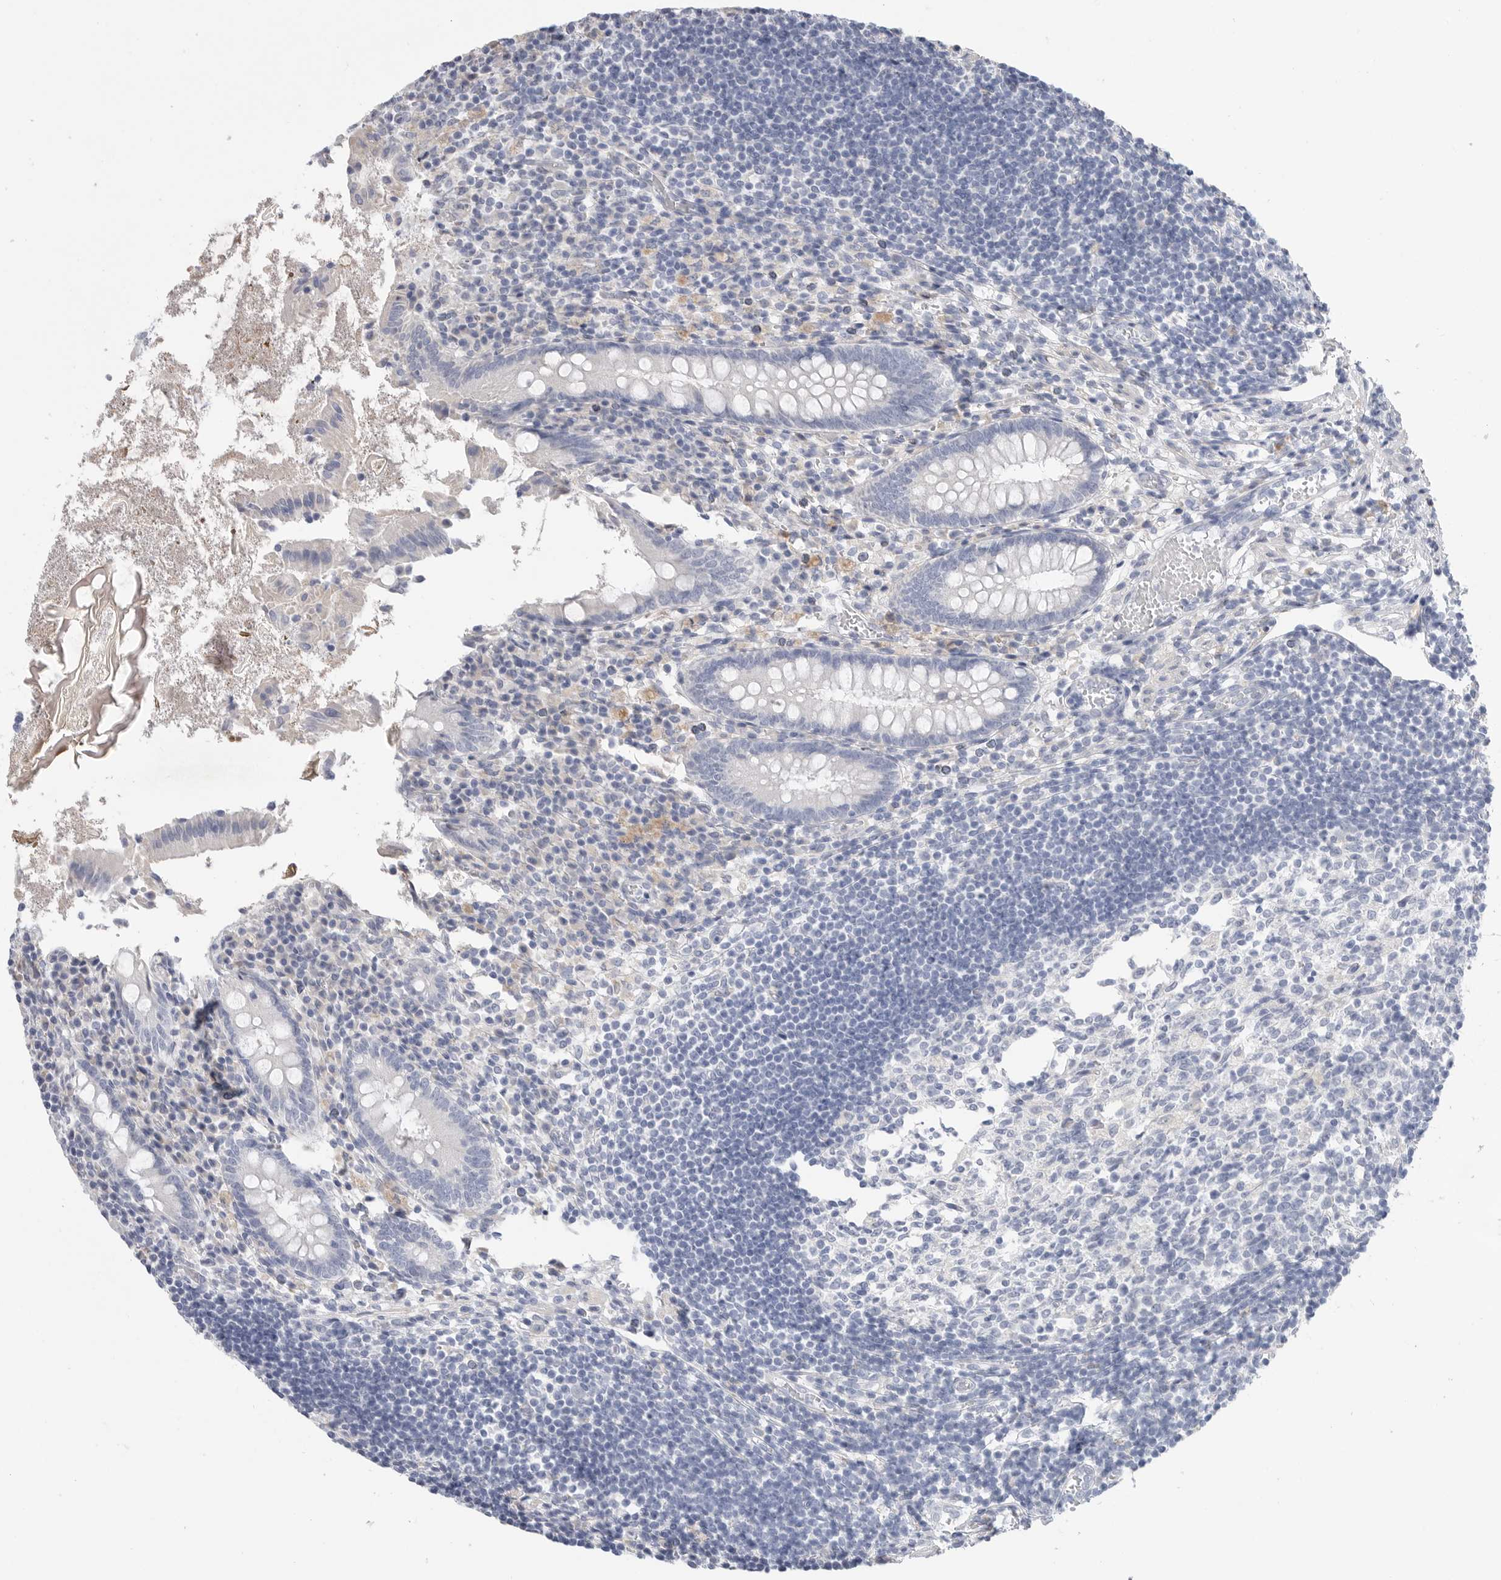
{"staining": {"intensity": "negative", "quantity": "none", "location": "none"}, "tissue": "appendix", "cell_type": "Glandular cells", "image_type": "normal", "snomed": [{"axis": "morphology", "description": "Normal tissue, NOS"}, {"axis": "topography", "description": "Appendix"}], "caption": "Appendix stained for a protein using IHC displays no expression glandular cells.", "gene": "CAMK2B", "patient": {"sex": "female", "age": 17}}